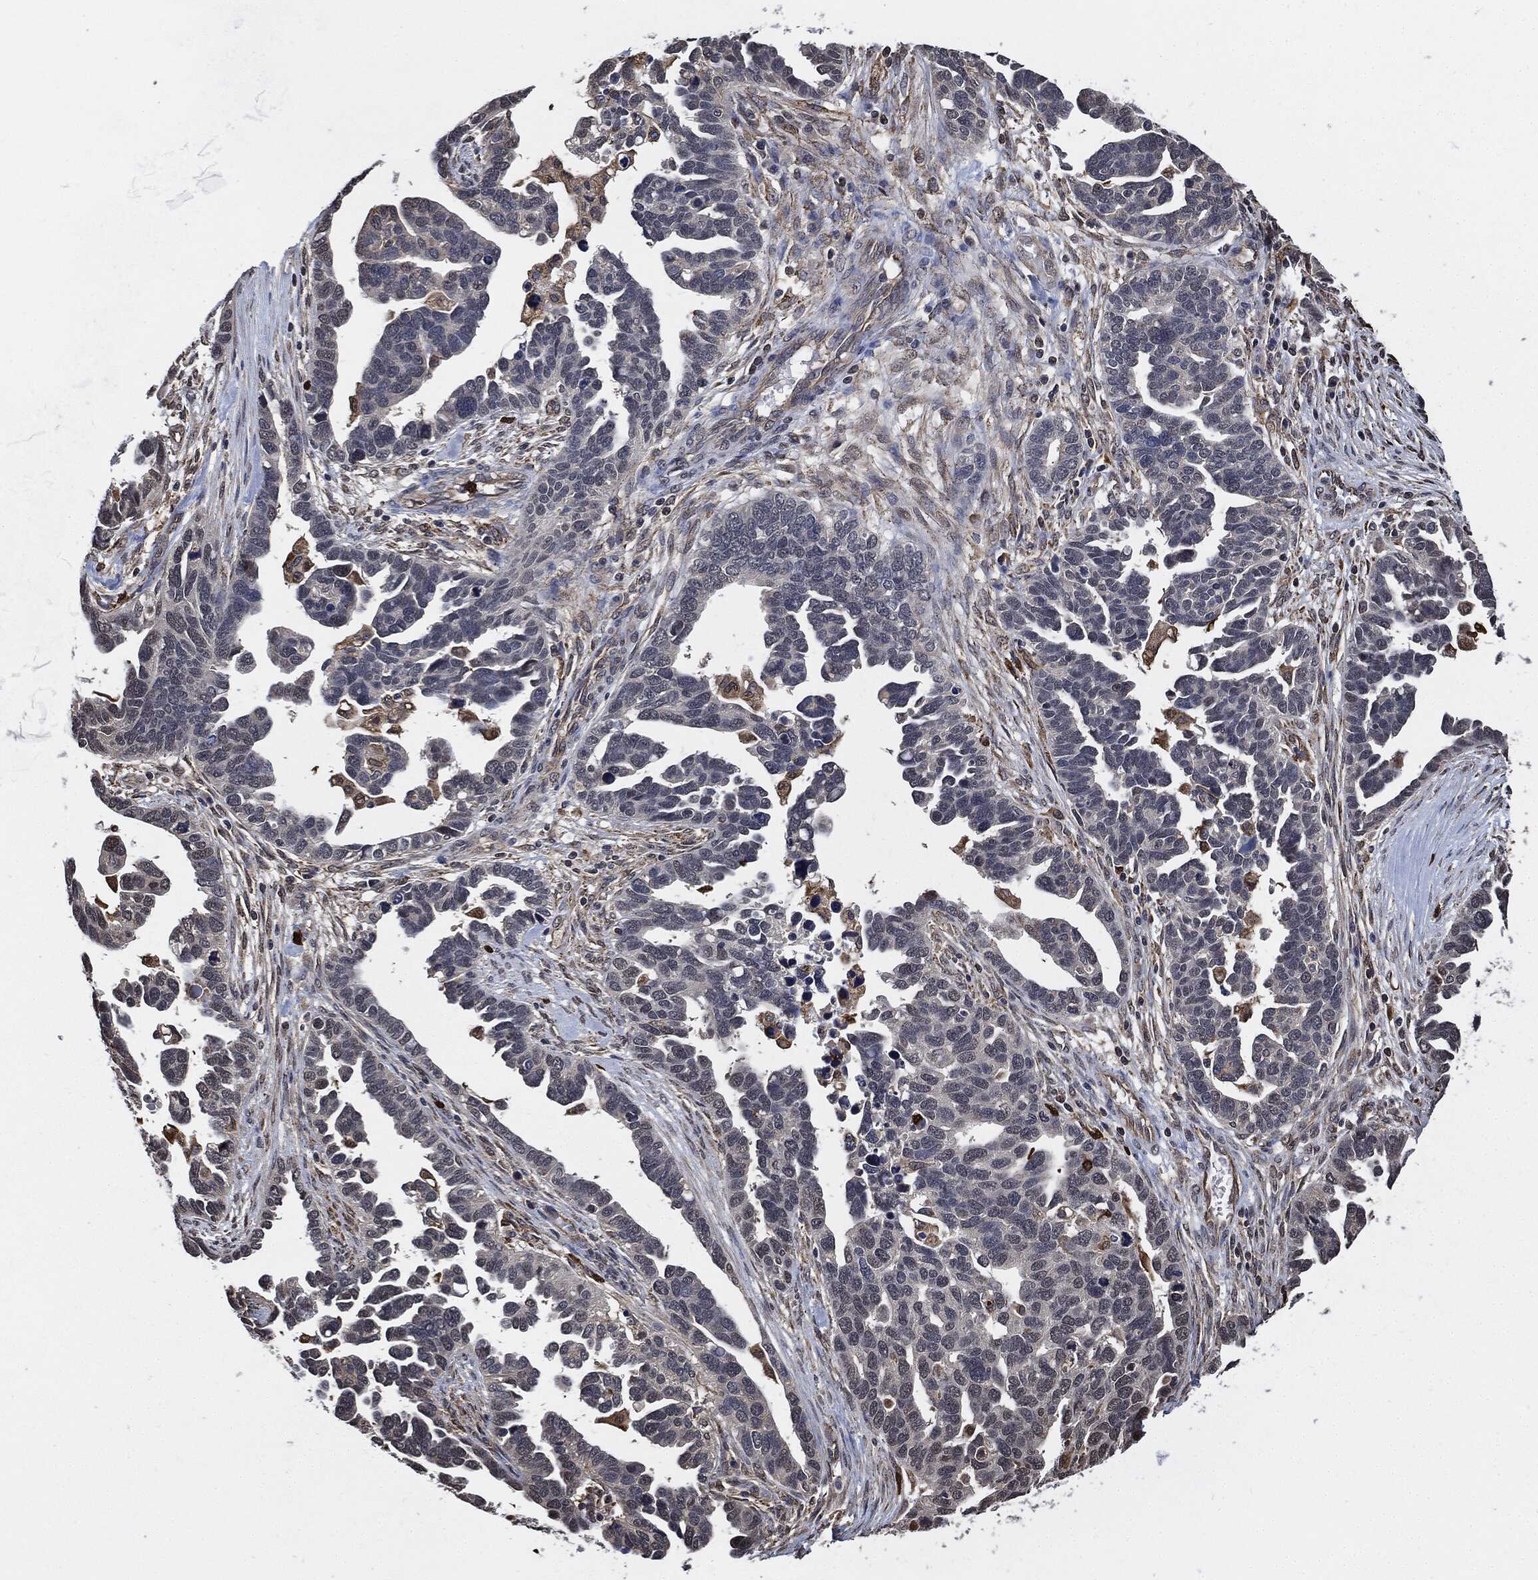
{"staining": {"intensity": "negative", "quantity": "none", "location": "none"}, "tissue": "ovarian cancer", "cell_type": "Tumor cells", "image_type": "cancer", "snomed": [{"axis": "morphology", "description": "Cystadenocarcinoma, serous, NOS"}, {"axis": "topography", "description": "Ovary"}], "caption": "There is no significant expression in tumor cells of serous cystadenocarcinoma (ovarian). (Stains: DAB (3,3'-diaminobenzidine) immunohistochemistry (IHC) with hematoxylin counter stain, Microscopy: brightfield microscopy at high magnification).", "gene": "S100A9", "patient": {"sex": "female", "age": 54}}